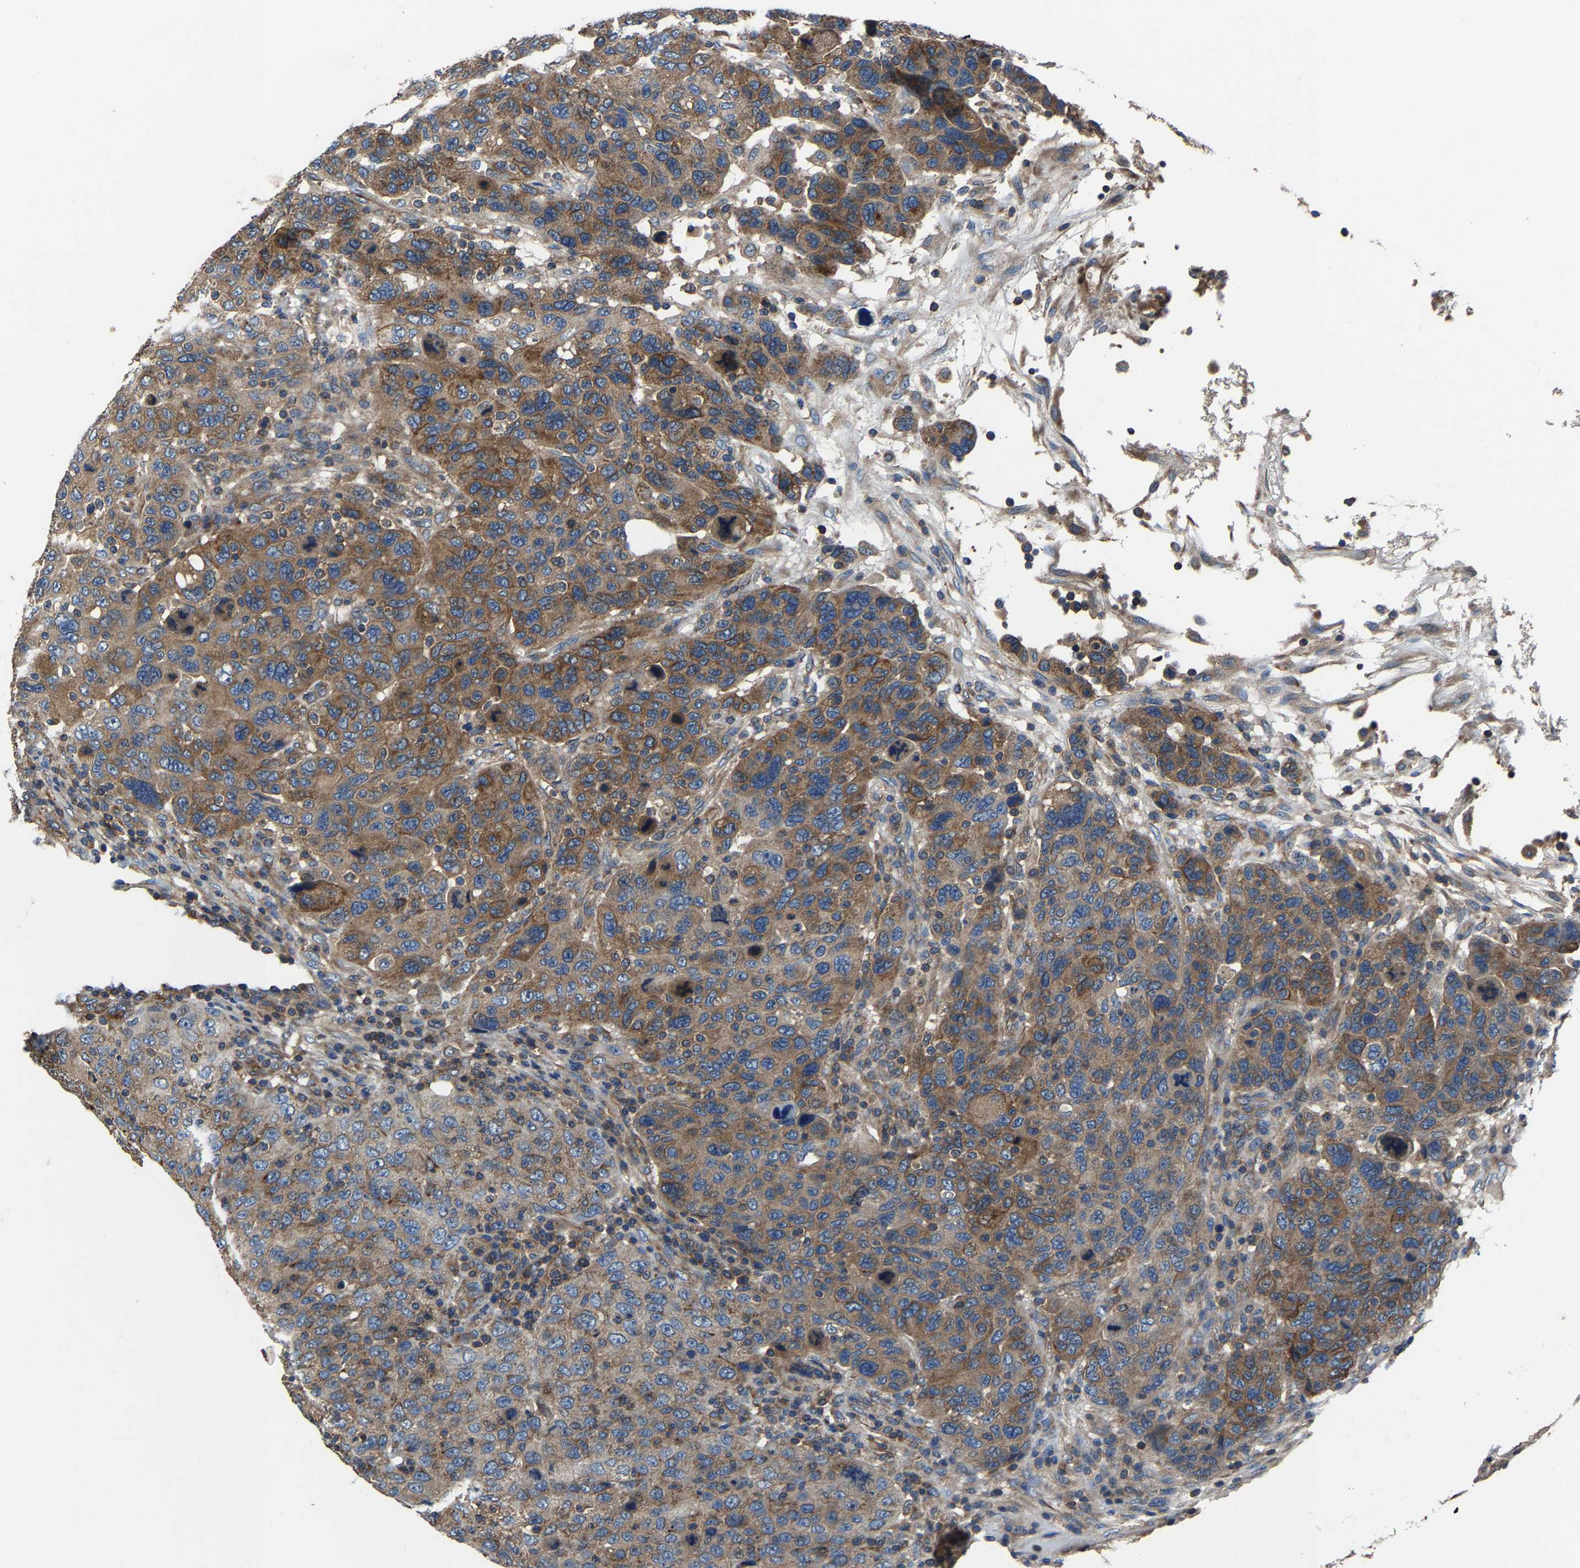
{"staining": {"intensity": "moderate", "quantity": ">75%", "location": "cytoplasmic/membranous"}, "tissue": "breast cancer", "cell_type": "Tumor cells", "image_type": "cancer", "snomed": [{"axis": "morphology", "description": "Duct carcinoma"}, {"axis": "topography", "description": "Breast"}], "caption": "This is an image of IHC staining of breast invasive ductal carcinoma, which shows moderate staining in the cytoplasmic/membranous of tumor cells.", "gene": "KIAA1958", "patient": {"sex": "female", "age": 37}}